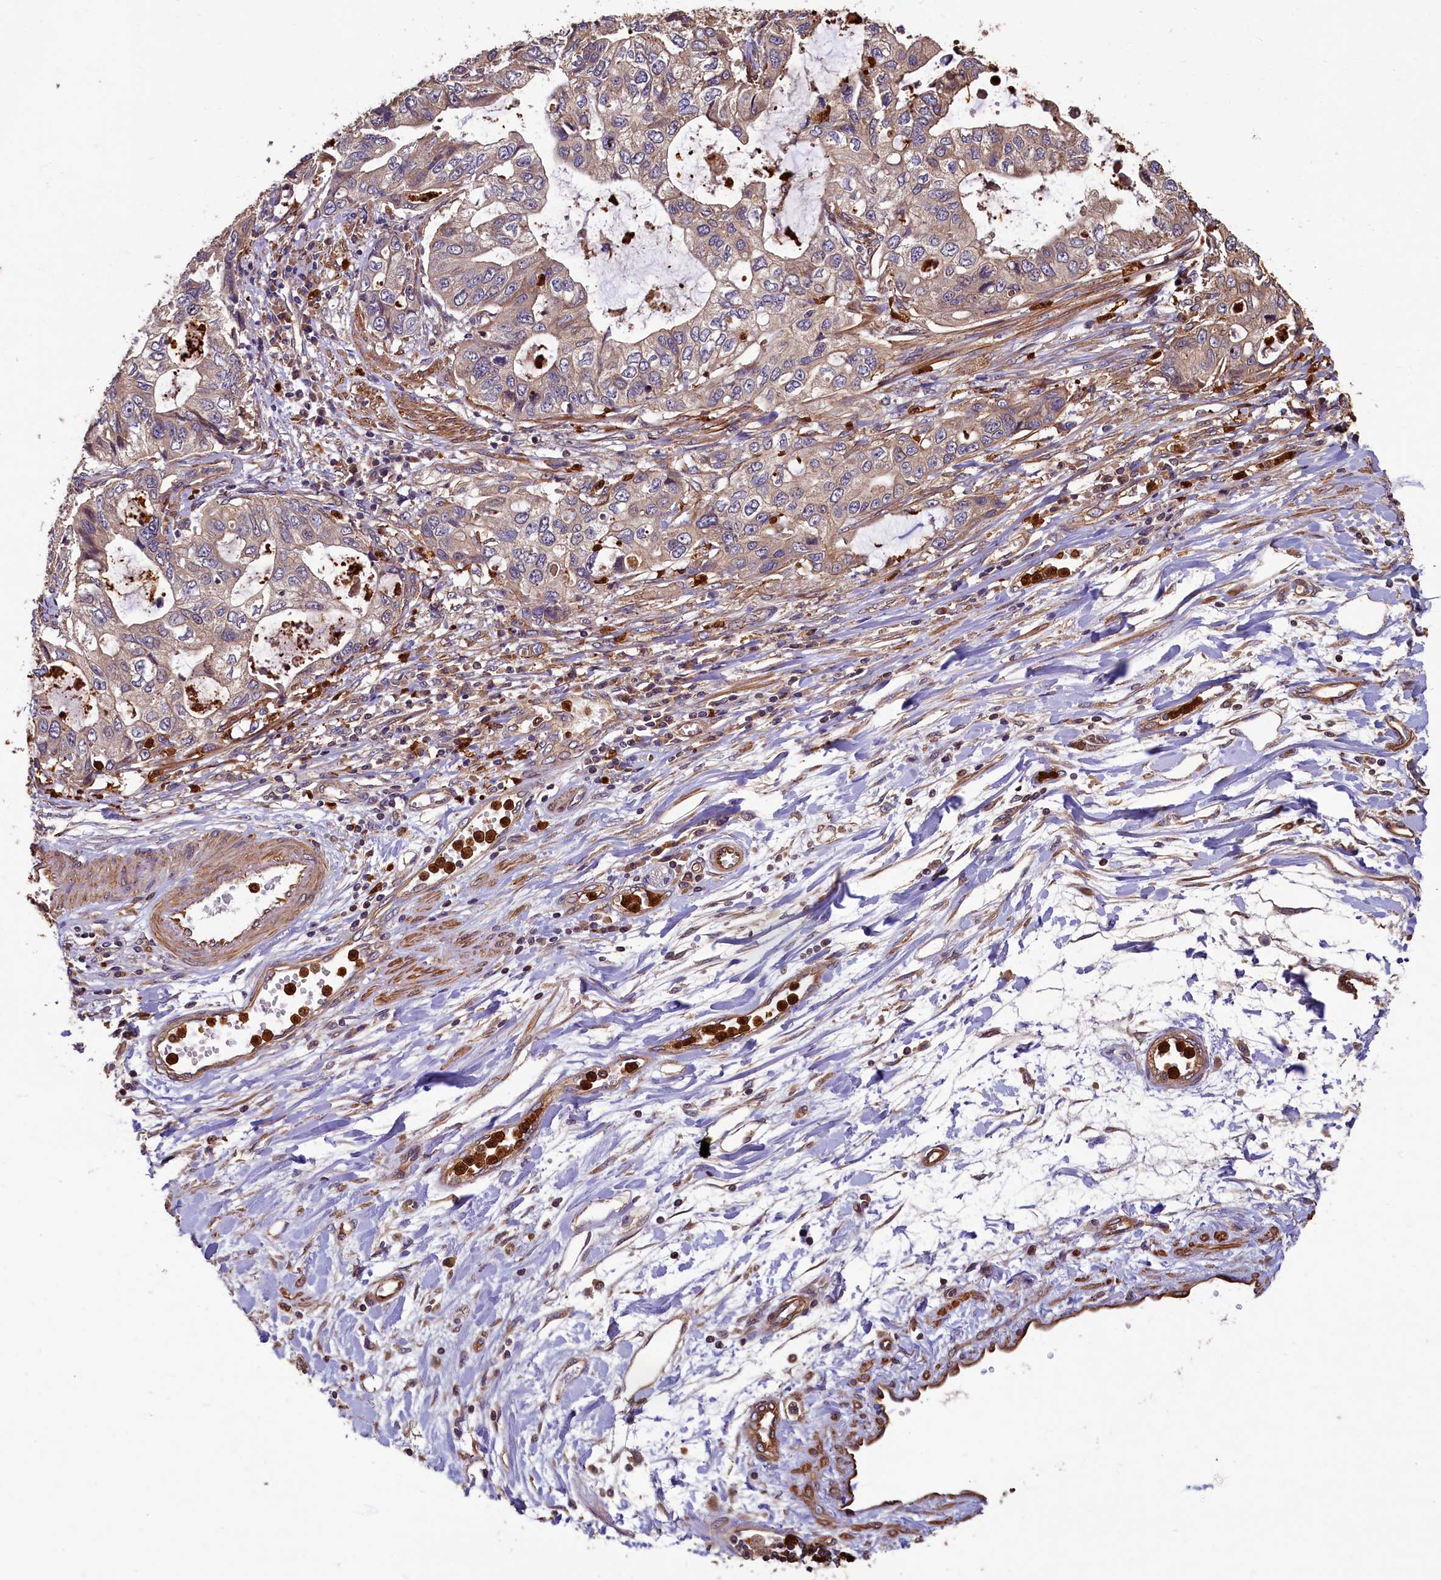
{"staining": {"intensity": "weak", "quantity": "25%-75%", "location": "cytoplasmic/membranous"}, "tissue": "stomach cancer", "cell_type": "Tumor cells", "image_type": "cancer", "snomed": [{"axis": "morphology", "description": "Adenocarcinoma, NOS"}, {"axis": "topography", "description": "Stomach, upper"}], "caption": "An image of human stomach cancer (adenocarcinoma) stained for a protein demonstrates weak cytoplasmic/membranous brown staining in tumor cells.", "gene": "CCDC102B", "patient": {"sex": "female", "age": 52}}